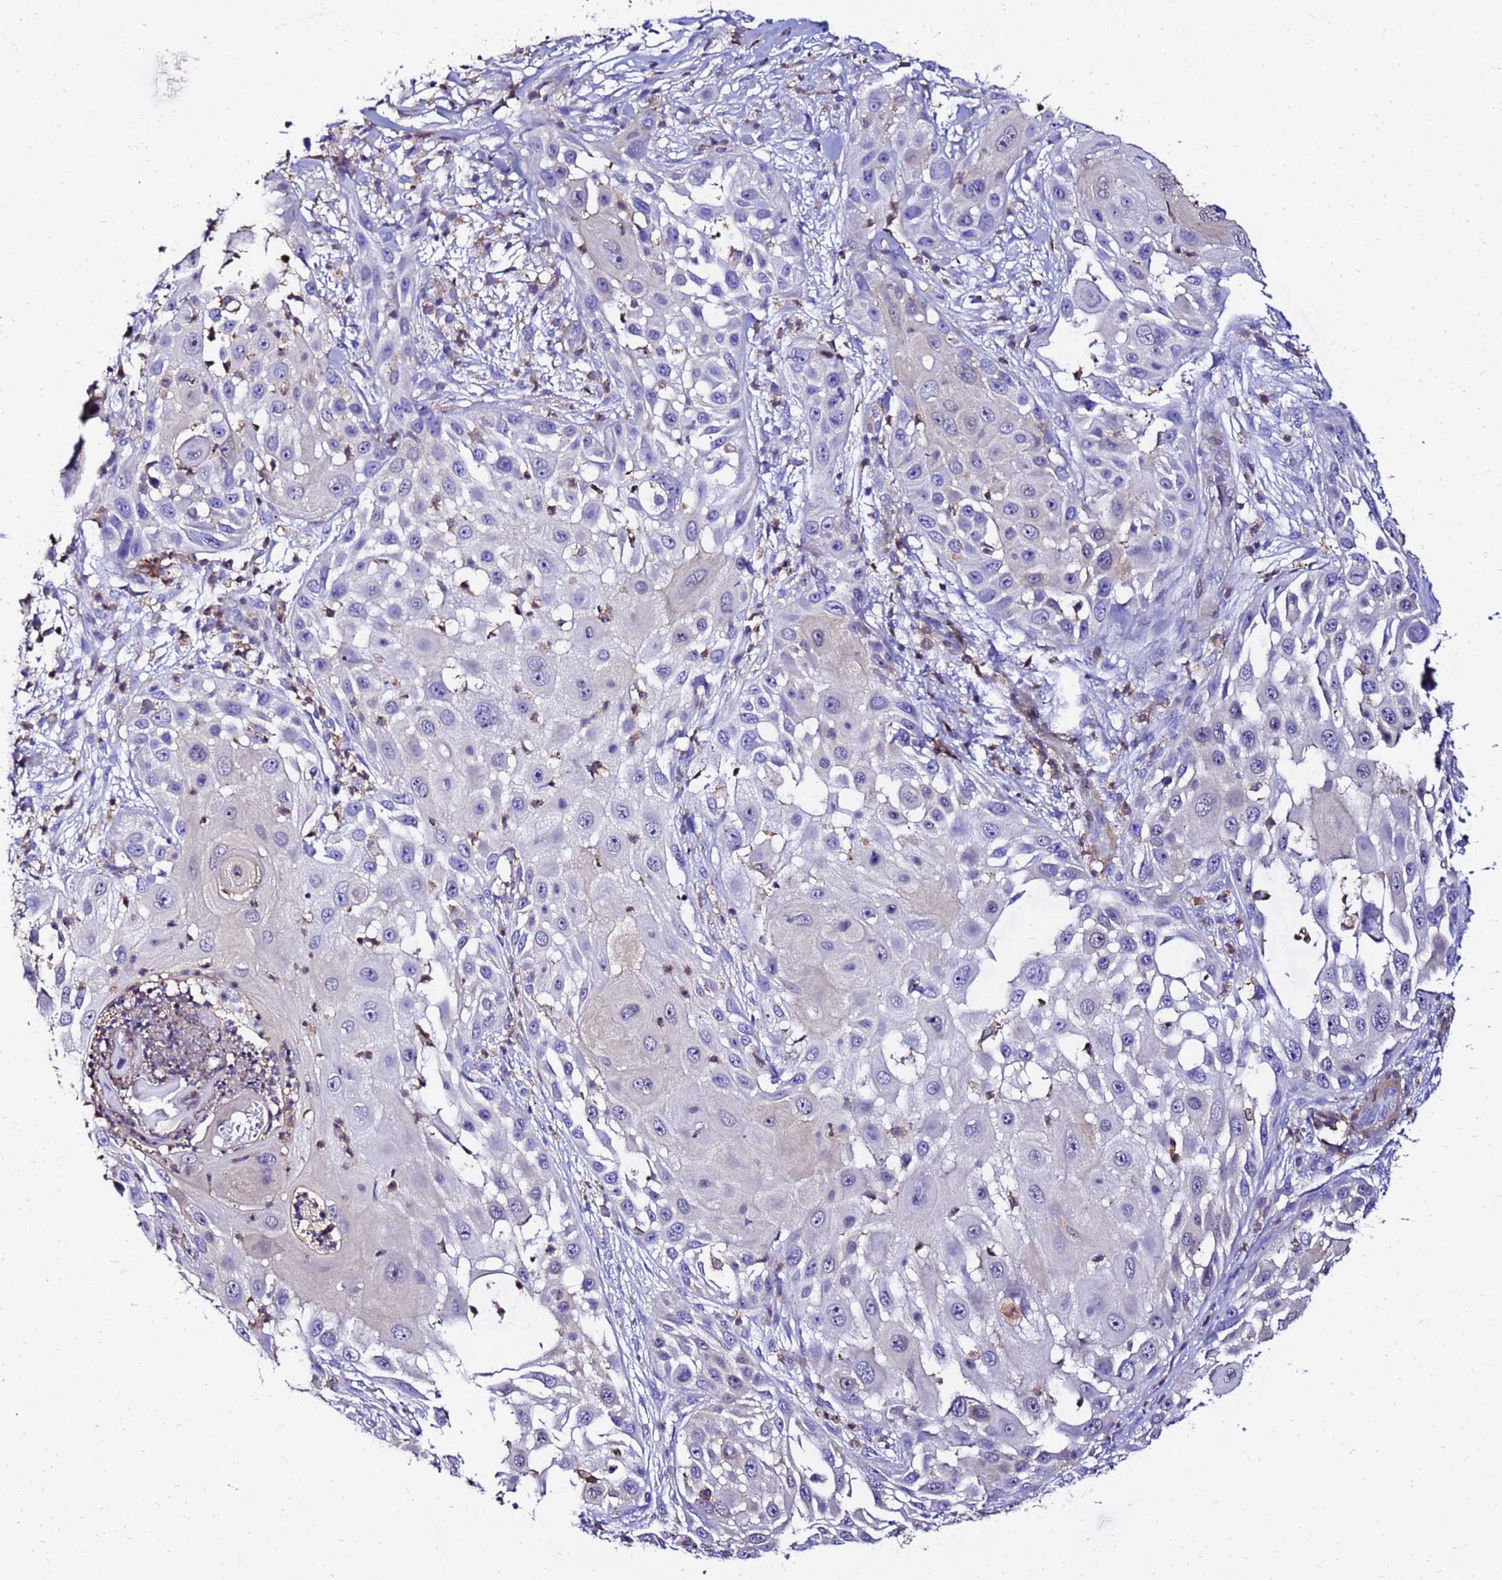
{"staining": {"intensity": "negative", "quantity": "none", "location": "none"}, "tissue": "skin cancer", "cell_type": "Tumor cells", "image_type": "cancer", "snomed": [{"axis": "morphology", "description": "Squamous cell carcinoma, NOS"}, {"axis": "topography", "description": "Skin"}], "caption": "High power microscopy histopathology image of an IHC micrograph of skin cancer, revealing no significant positivity in tumor cells.", "gene": "DBNDD2", "patient": {"sex": "female", "age": 44}}